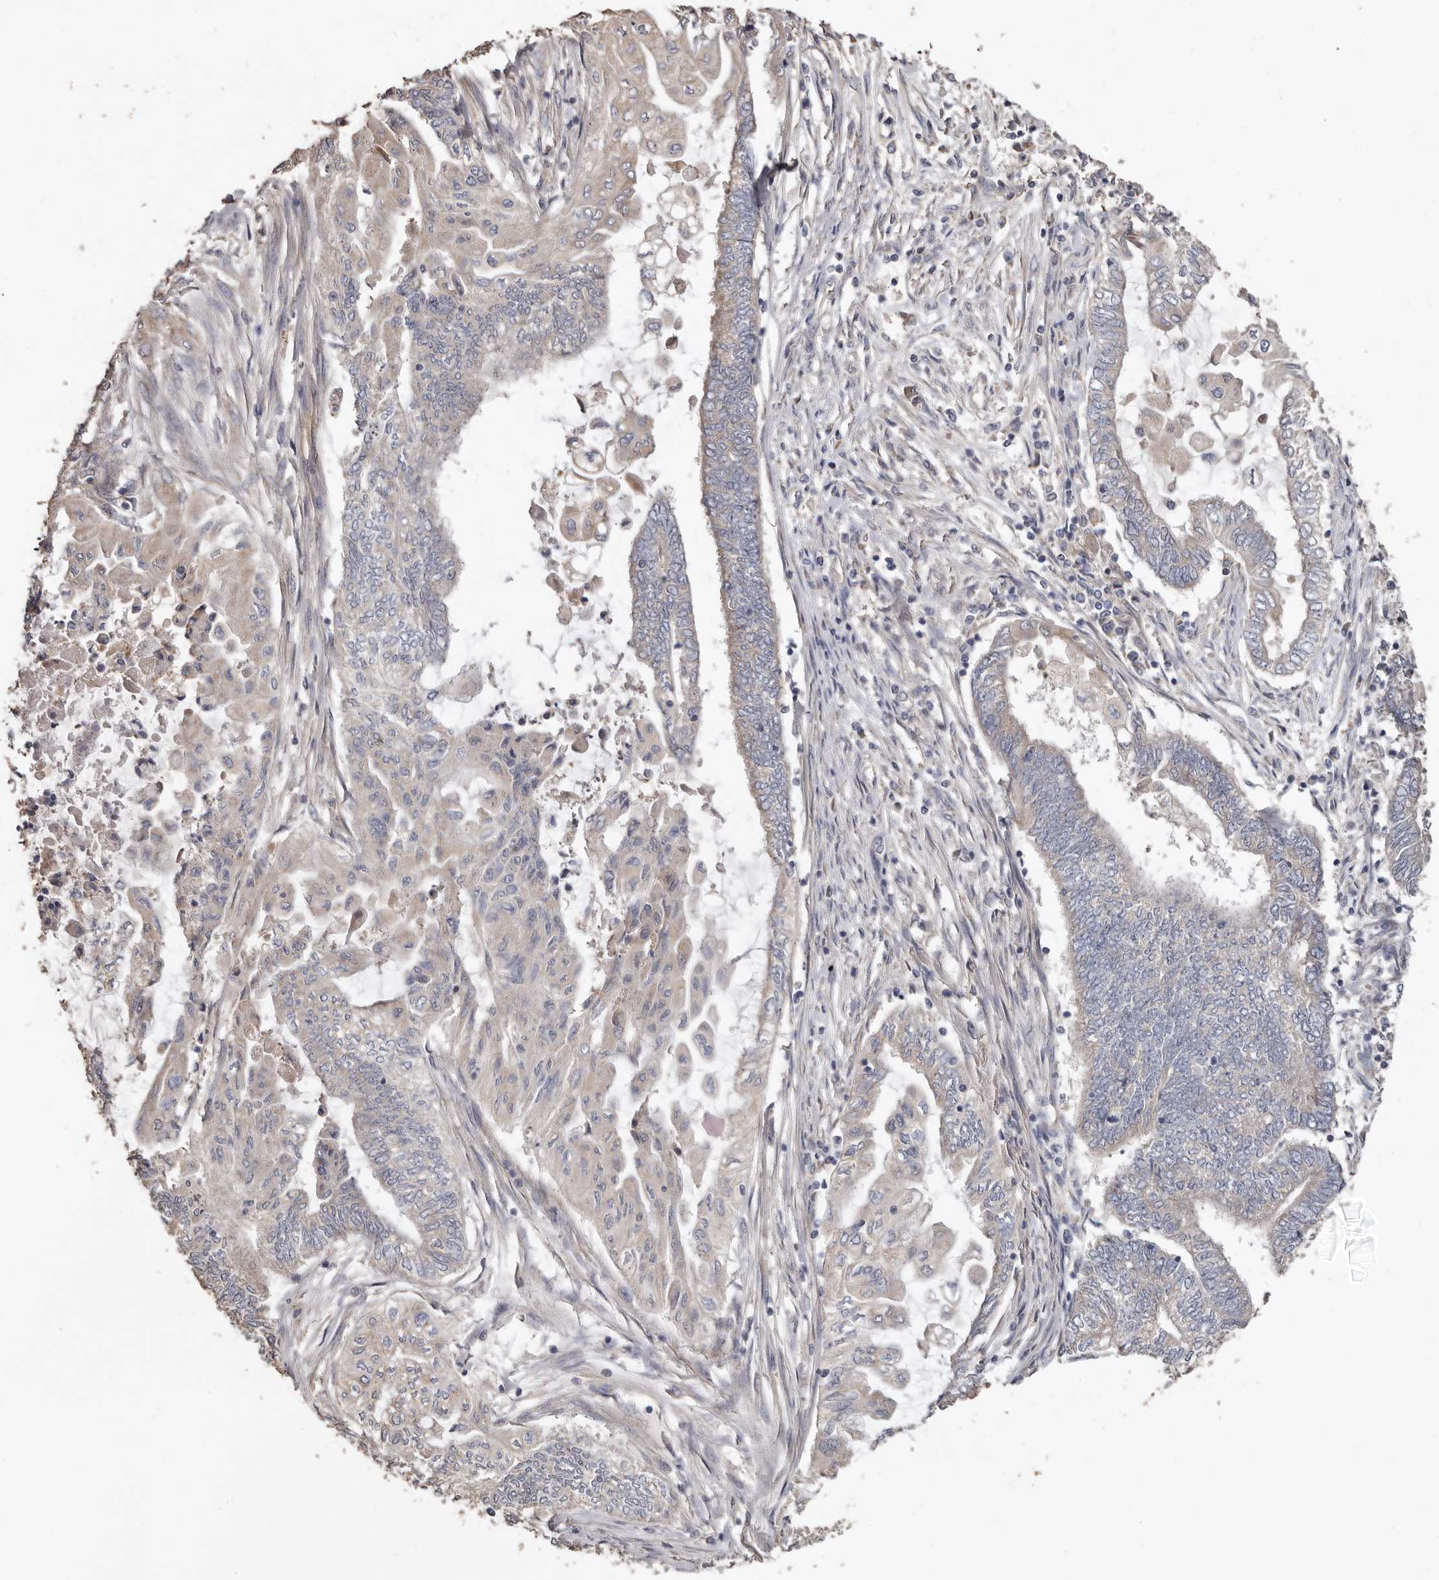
{"staining": {"intensity": "weak", "quantity": "<25%", "location": "cytoplasmic/membranous"}, "tissue": "endometrial cancer", "cell_type": "Tumor cells", "image_type": "cancer", "snomed": [{"axis": "morphology", "description": "Adenocarcinoma, NOS"}, {"axis": "topography", "description": "Uterus"}, {"axis": "topography", "description": "Endometrium"}], "caption": "An immunohistochemistry (IHC) photomicrograph of endometrial adenocarcinoma is shown. There is no staining in tumor cells of endometrial adenocarcinoma.", "gene": "FLCN", "patient": {"sex": "female", "age": 70}}